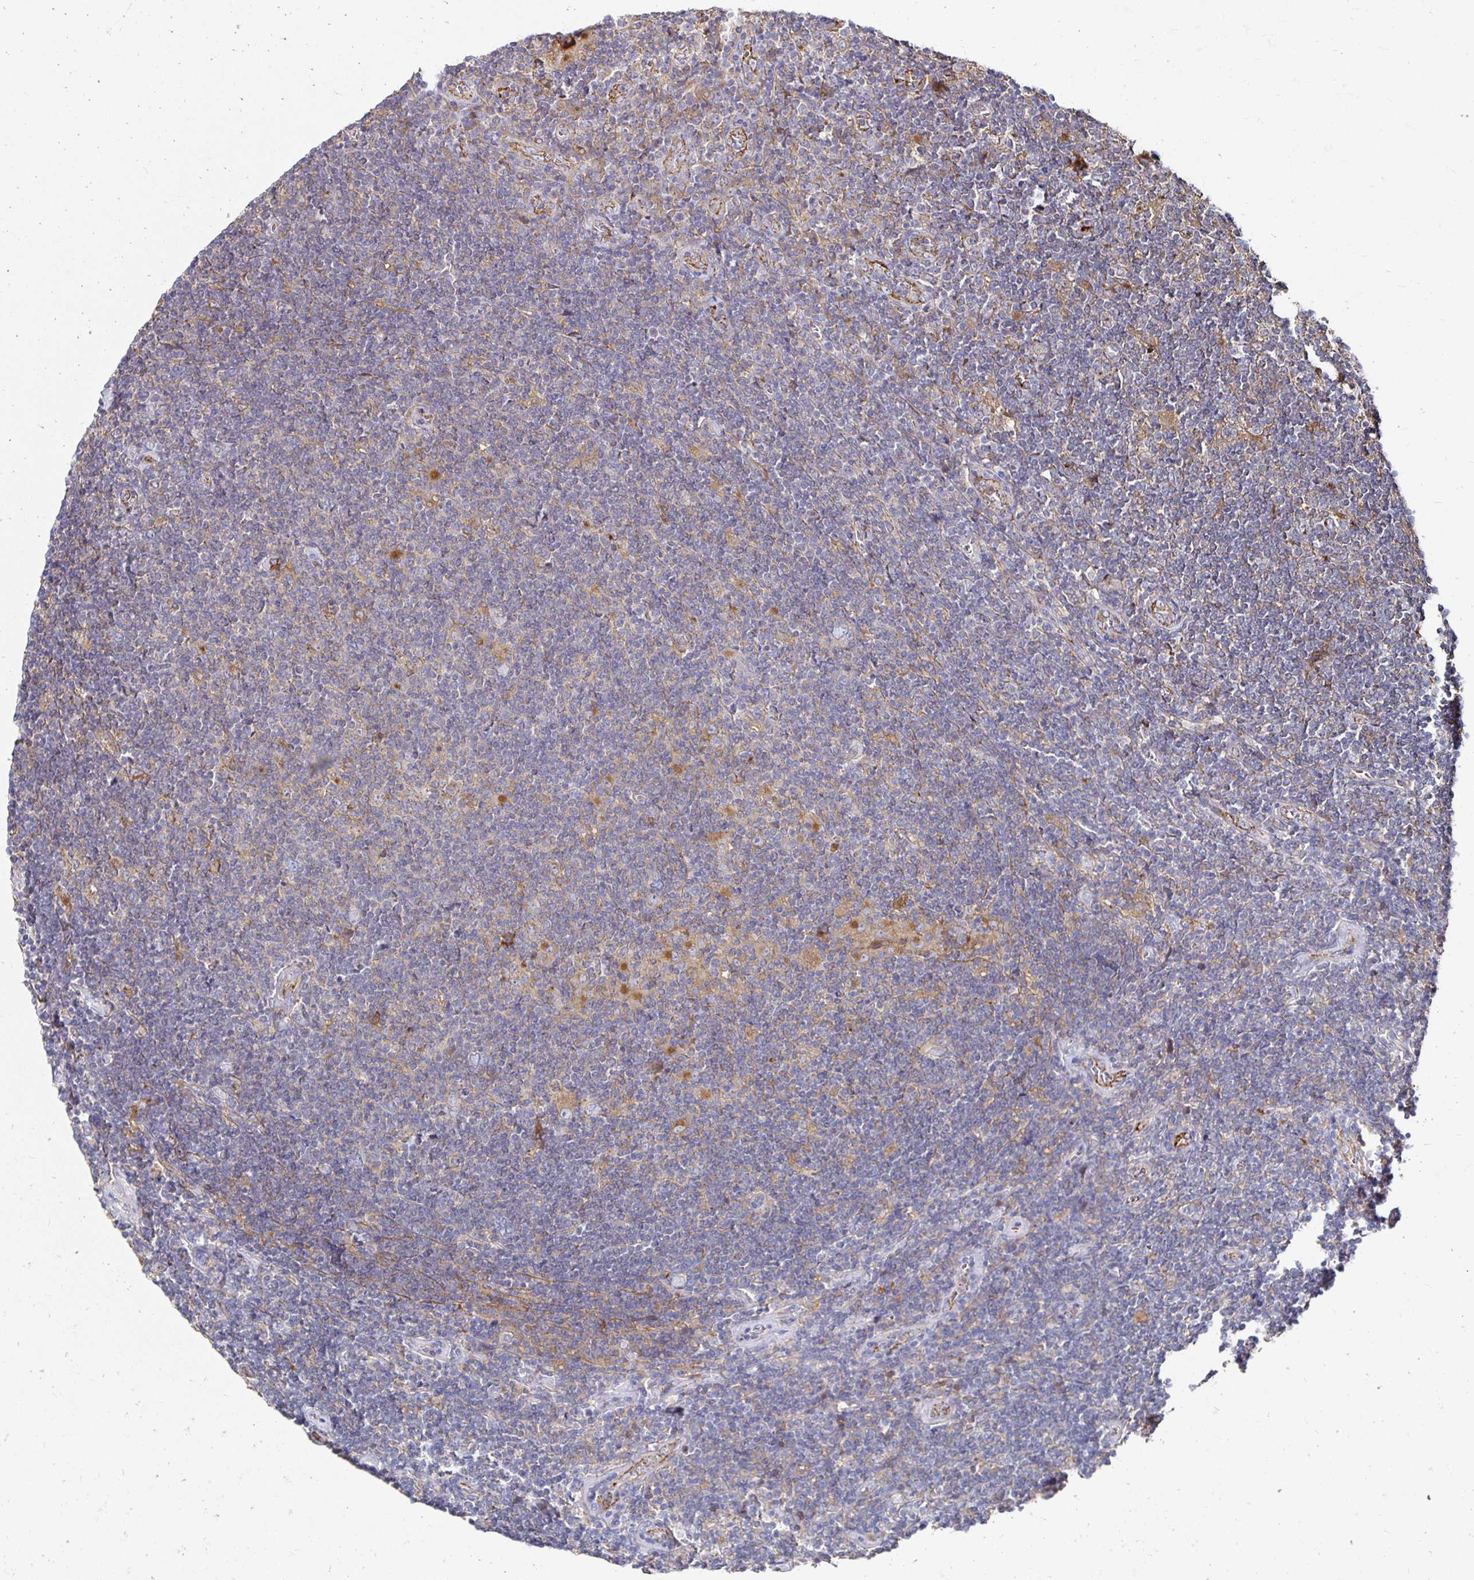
{"staining": {"intensity": "negative", "quantity": "none", "location": "none"}, "tissue": "lymphoma", "cell_type": "Tumor cells", "image_type": "cancer", "snomed": [{"axis": "morphology", "description": "Hodgkin's disease, NOS"}, {"axis": "topography", "description": "Lymph node"}], "caption": "An immunohistochemistry (IHC) histopathology image of lymphoma is shown. There is no staining in tumor cells of lymphoma. Brightfield microscopy of immunohistochemistry stained with DAB (brown) and hematoxylin (blue), captured at high magnification.", "gene": "NCSTN", "patient": {"sex": "male", "age": 40}}